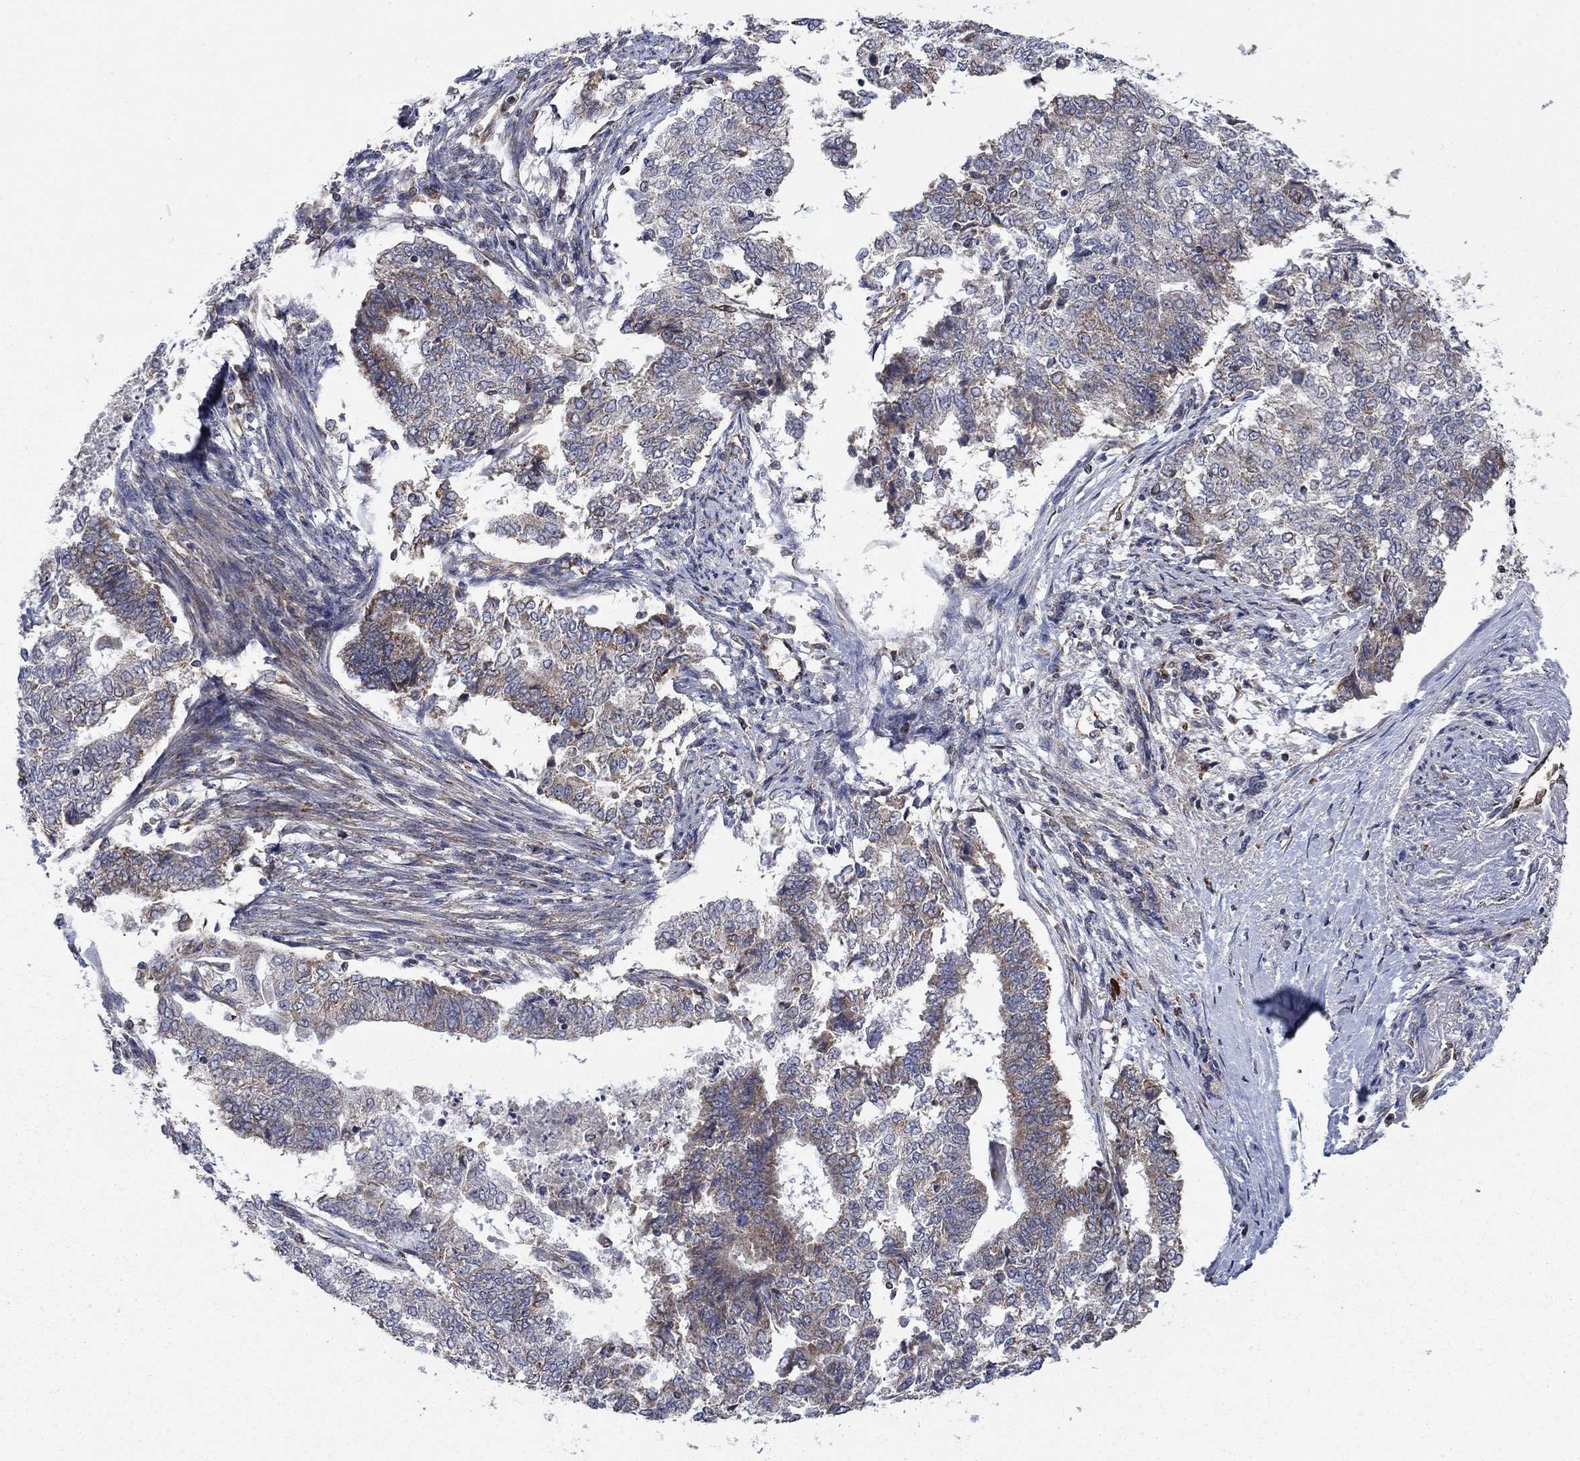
{"staining": {"intensity": "moderate", "quantity": "<25%", "location": "cytoplasmic/membranous"}, "tissue": "endometrial cancer", "cell_type": "Tumor cells", "image_type": "cancer", "snomed": [{"axis": "morphology", "description": "Adenocarcinoma, NOS"}, {"axis": "topography", "description": "Endometrium"}], "caption": "Immunohistochemistry photomicrograph of human adenocarcinoma (endometrial) stained for a protein (brown), which demonstrates low levels of moderate cytoplasmic/membranous expression in about <25% of tumor cells.", "gene": "NDUFC1", "patient": {"sex": "female", "age": 65}}